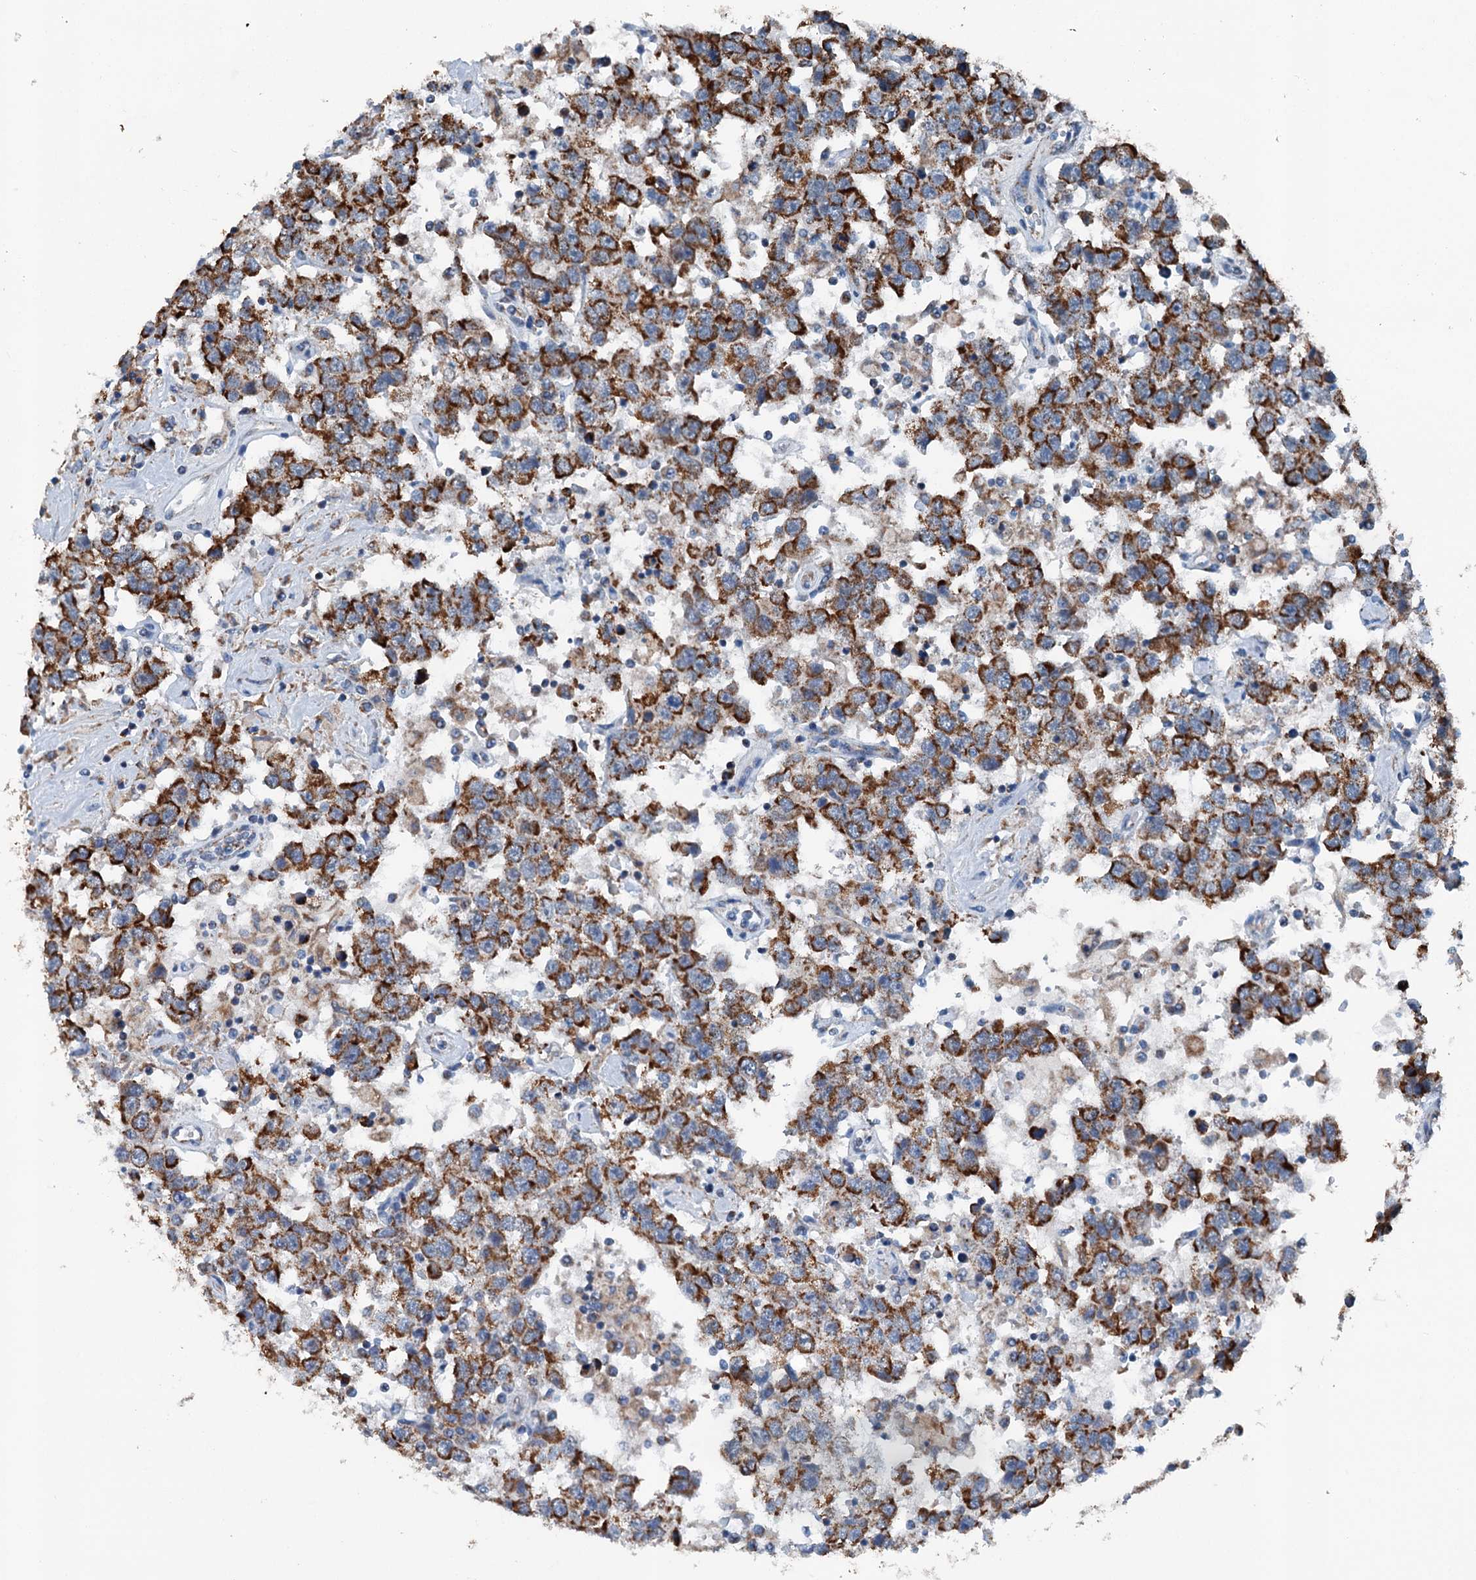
{"staining": {"intensity": "strong", "quantity": ">75%", "location": "cytoplasmic/membranous"}, "tissue": "testis cancer", "cell_type": "Tumor cells", "image_type": "cancer", "snomed": [{"axis": "morphology", "description": "Seminoma, NOS"}, {"axis": "topography", "description": "Testis"}], "caption": "Testis cancer (seminoma) tissue exhibits strong cytoplasmic/membranous positivity in approximately >75% of tumor cells, visualized by immunohistochemistry.", "gene": "TRPT1", "patient": {"sex": "male", "age": 41}}